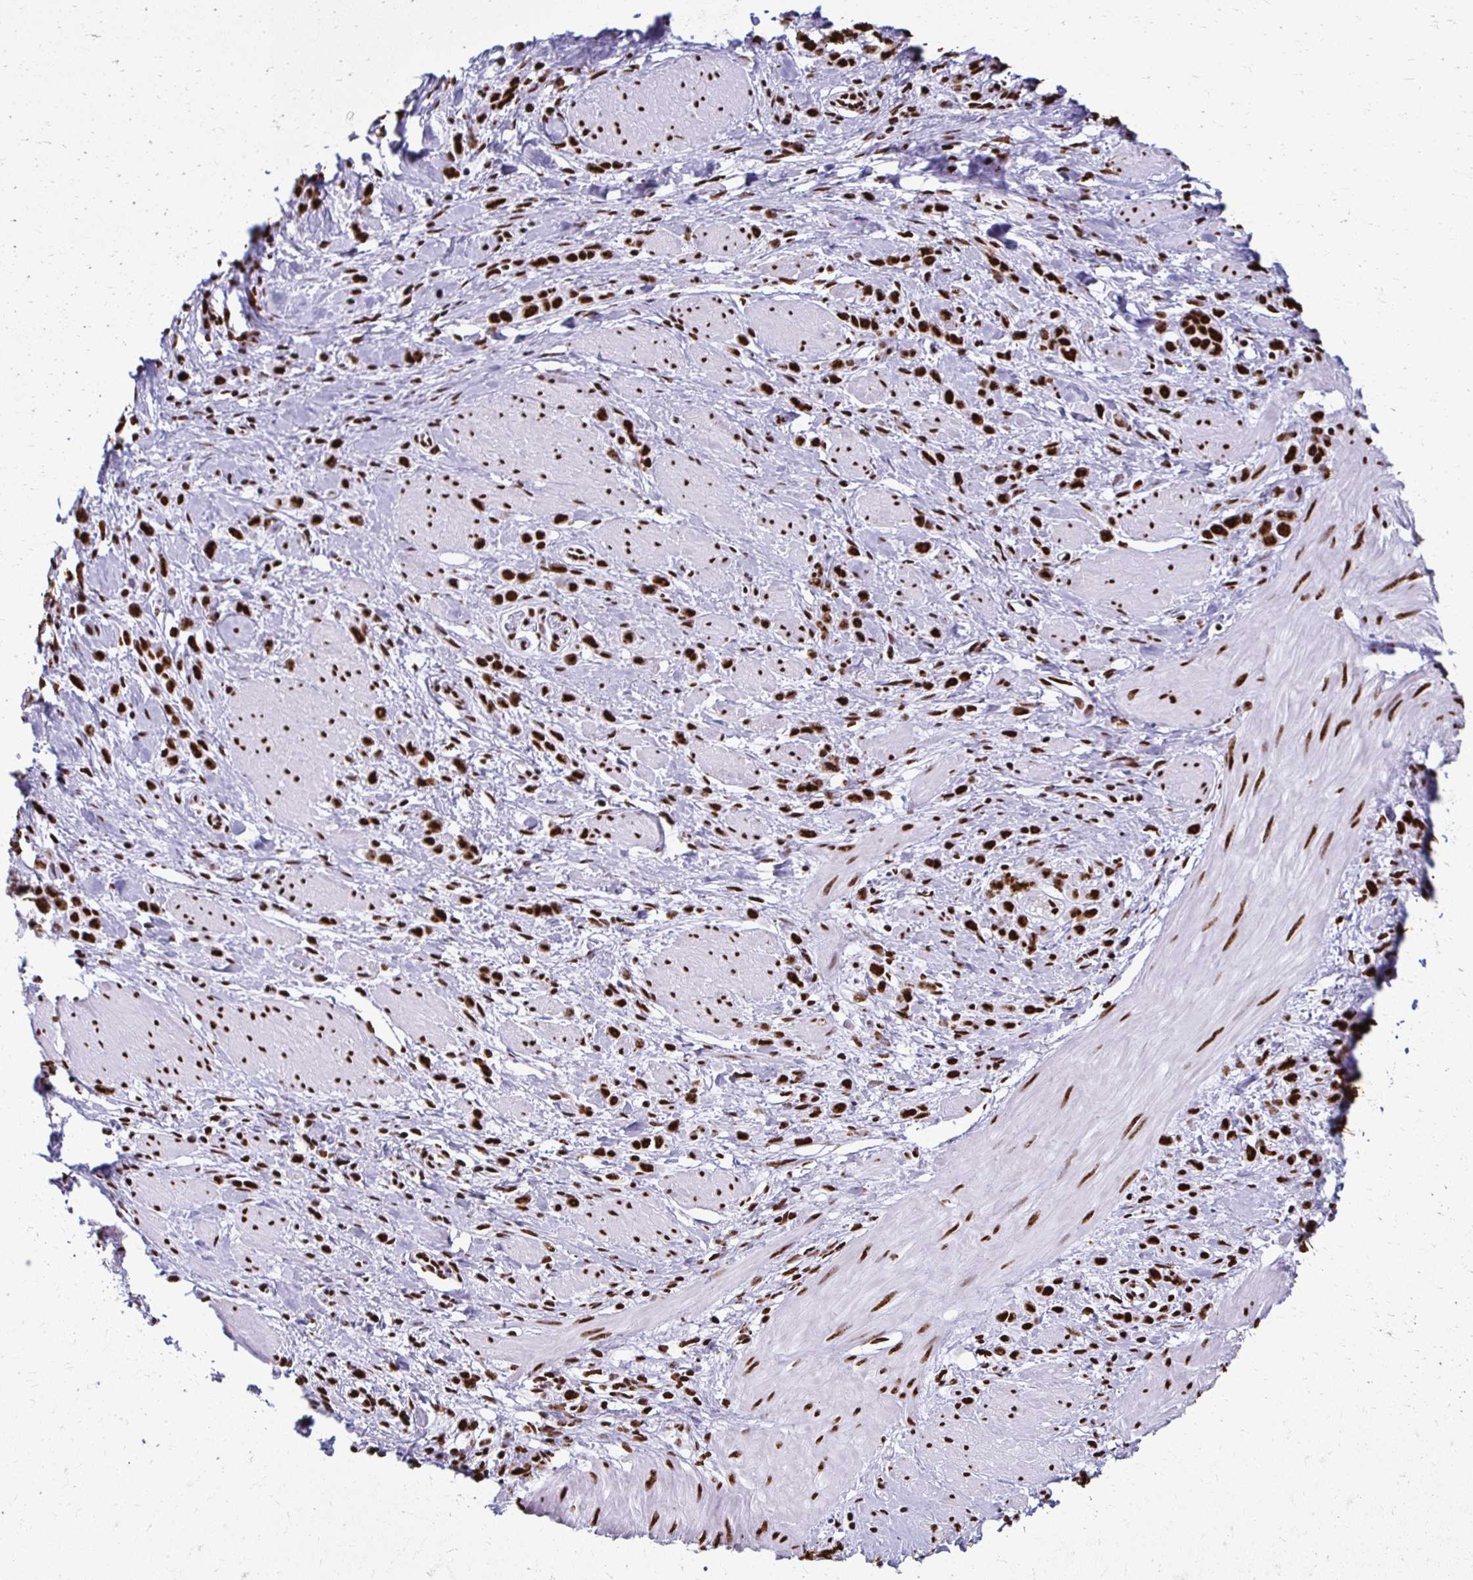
{"staining": {"intensity": "strong", "quantity": ">75%", "location": "nuclear"}, "tissue": "stomach cancer", "cell_type": "Tumor cells", "image_type": "cancer", "snomed": [{"axis": "morphology", "description": "Adenocarcinoma, NOS"}, {"axis": "topography", "description": "Stomach"}], "caption": "The histopathology image displays staining of stomach cancer (adenocarcinoma), revealing strong nuclear protein expression (brown color) within tumor cells.", "gene": "NONO", "patient": {"sex": "male", "age": 47}}